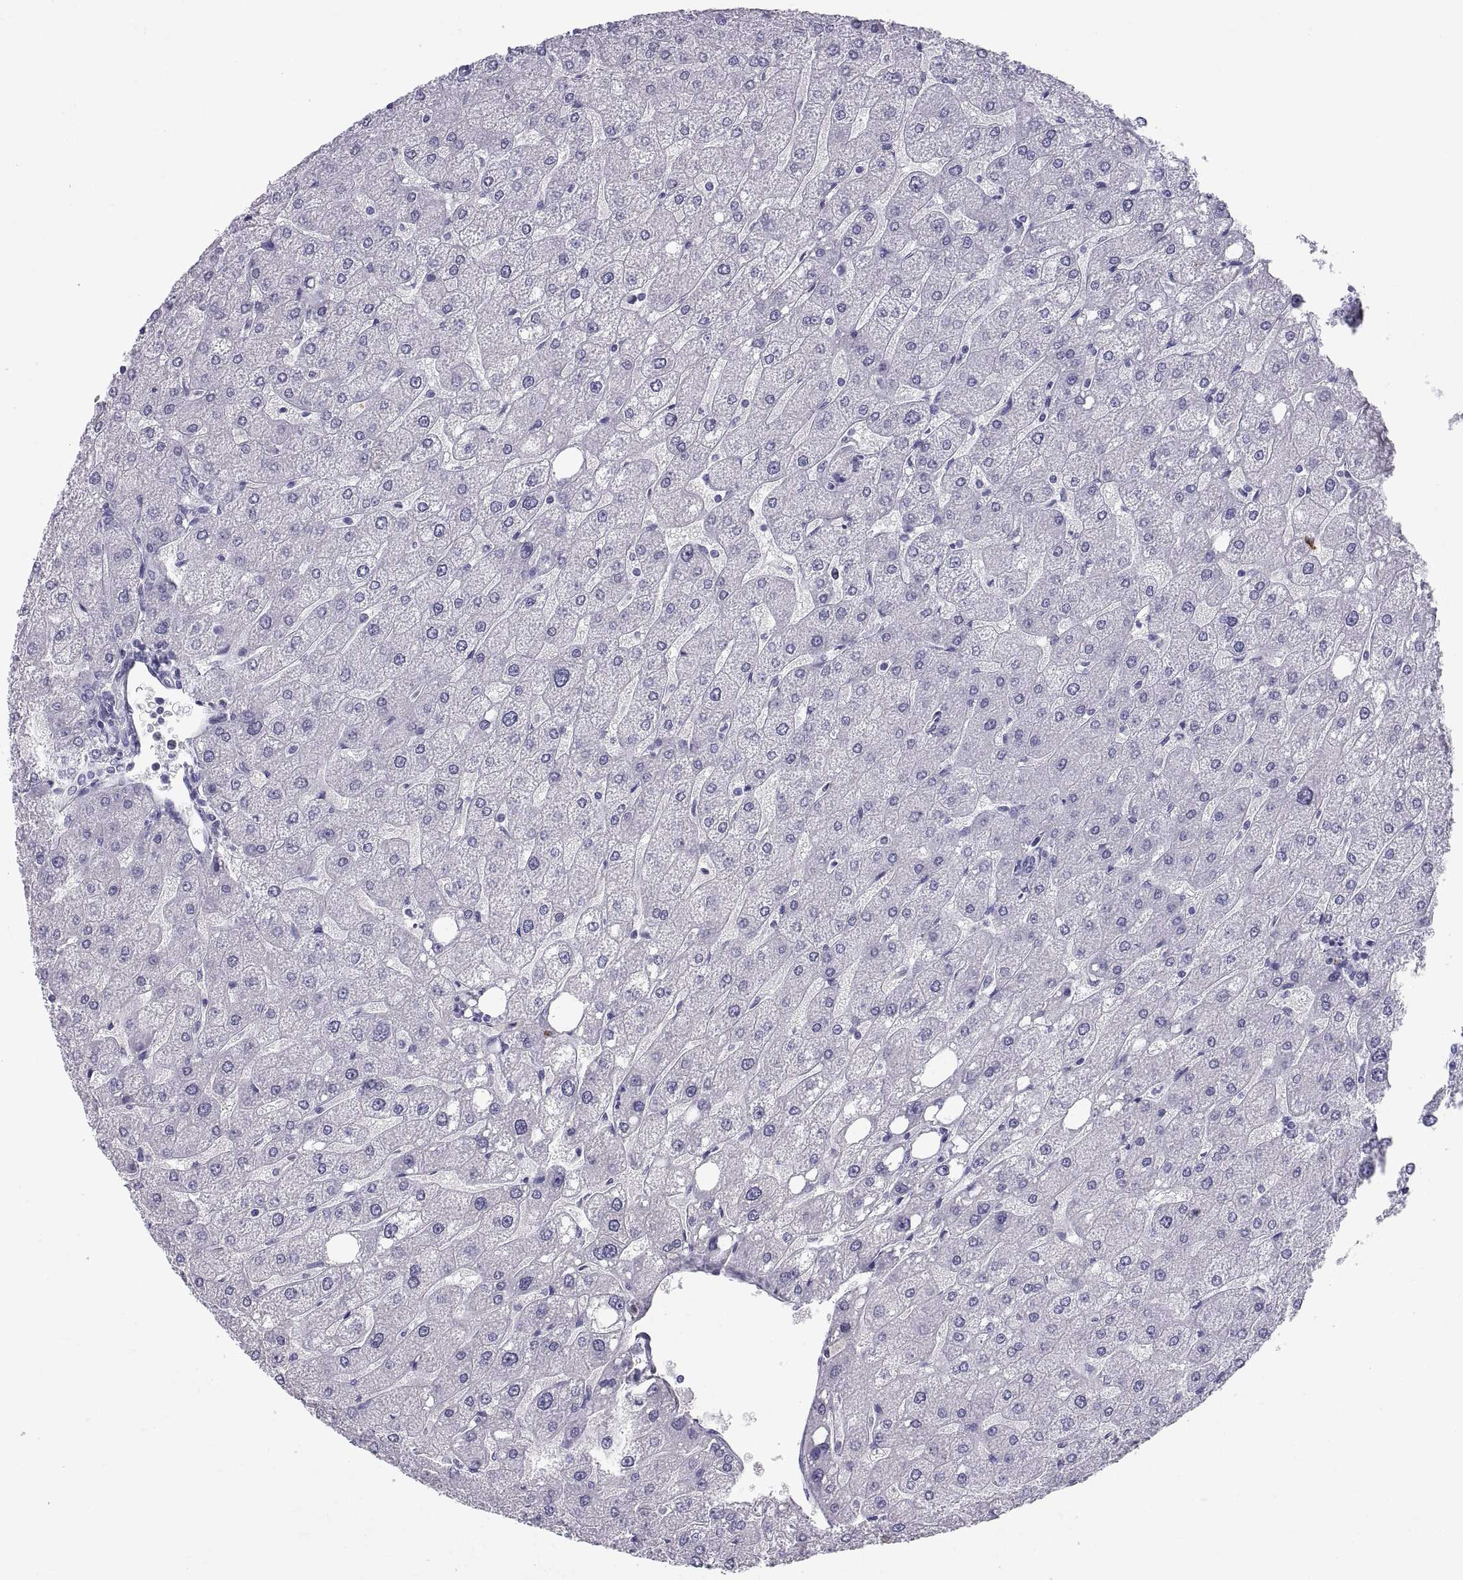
{"staining": {"intensity": "negative", "quantity": "none", "location": "none"}, "tissue": "liver", "cell_type": "Cholangiocytes", "image_type": "normal", "snomed": [{"axis": "morphology", "description": "Normal tissue, NOS"}, {"axis": "topography", "description": "Liver"}], "caption": "High power microscopy histopathology image of an IHC histopathology image of benign liver, revealing no significant staining in cholangiocytes.", "gene": "CT47A10", "patient": {"sex": "male", "age": 67}}